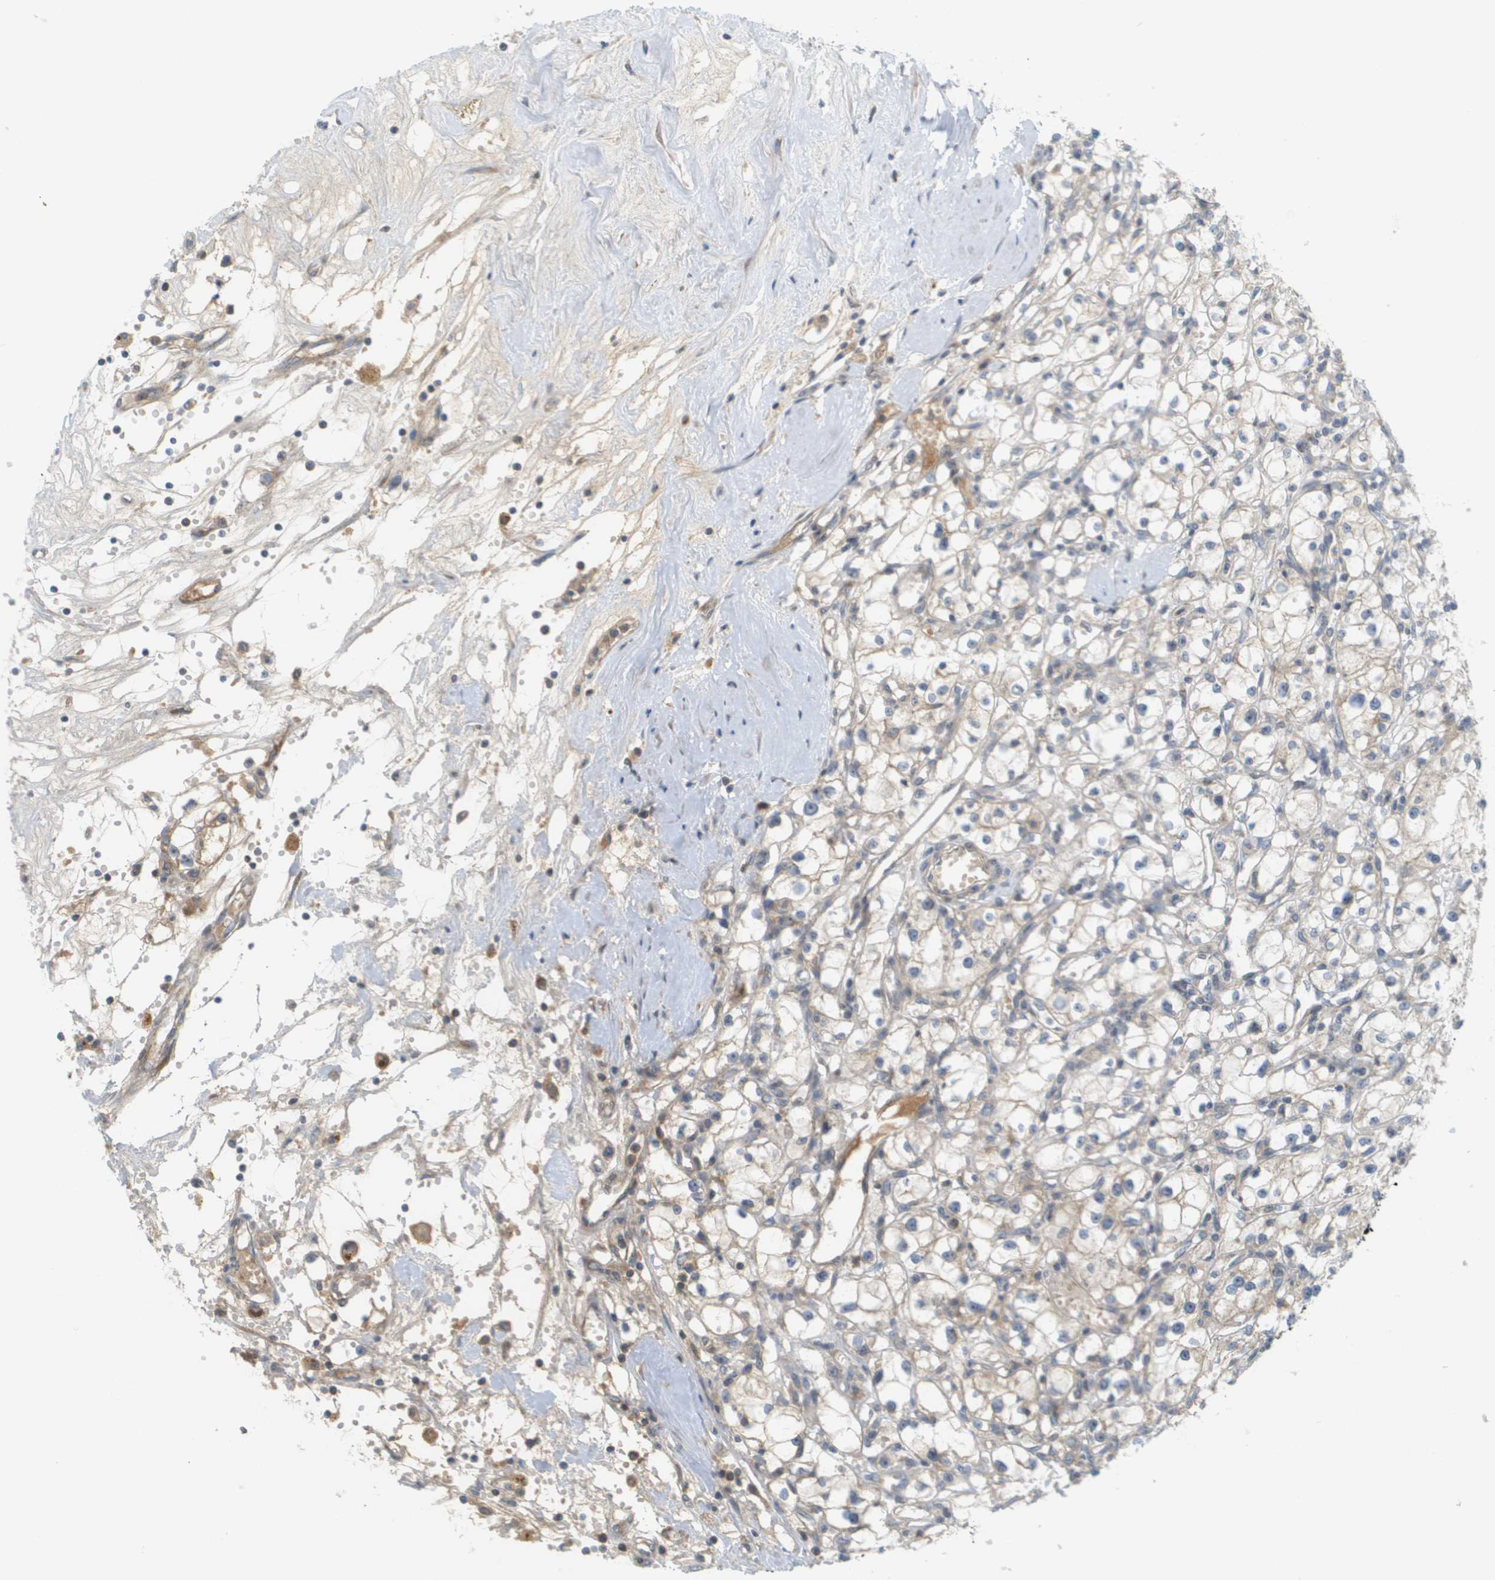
{"staining": {"intensity": "moderate", "quantity": "25%-75%", "location": "cytoplasmic/membranous"}, "tissue": "renal cancer", "cell_type": "Tumor cells", "image_type": "cancer", "snomed": [{"axis": "morphology", "description": "Adenocarcinoma, NOS"}, {"axis": "topography", "description": "Kidney"}], "caption": "Protein staining of renal cancer tissue exhibits moderate cytoplasmic/membranous staining in about 25%-75% of tumor cells. (DAB IHC with brightfield microscopy, high magnification).", "gene": "PROC", "patient": {"sex": "male", "age": 56}}